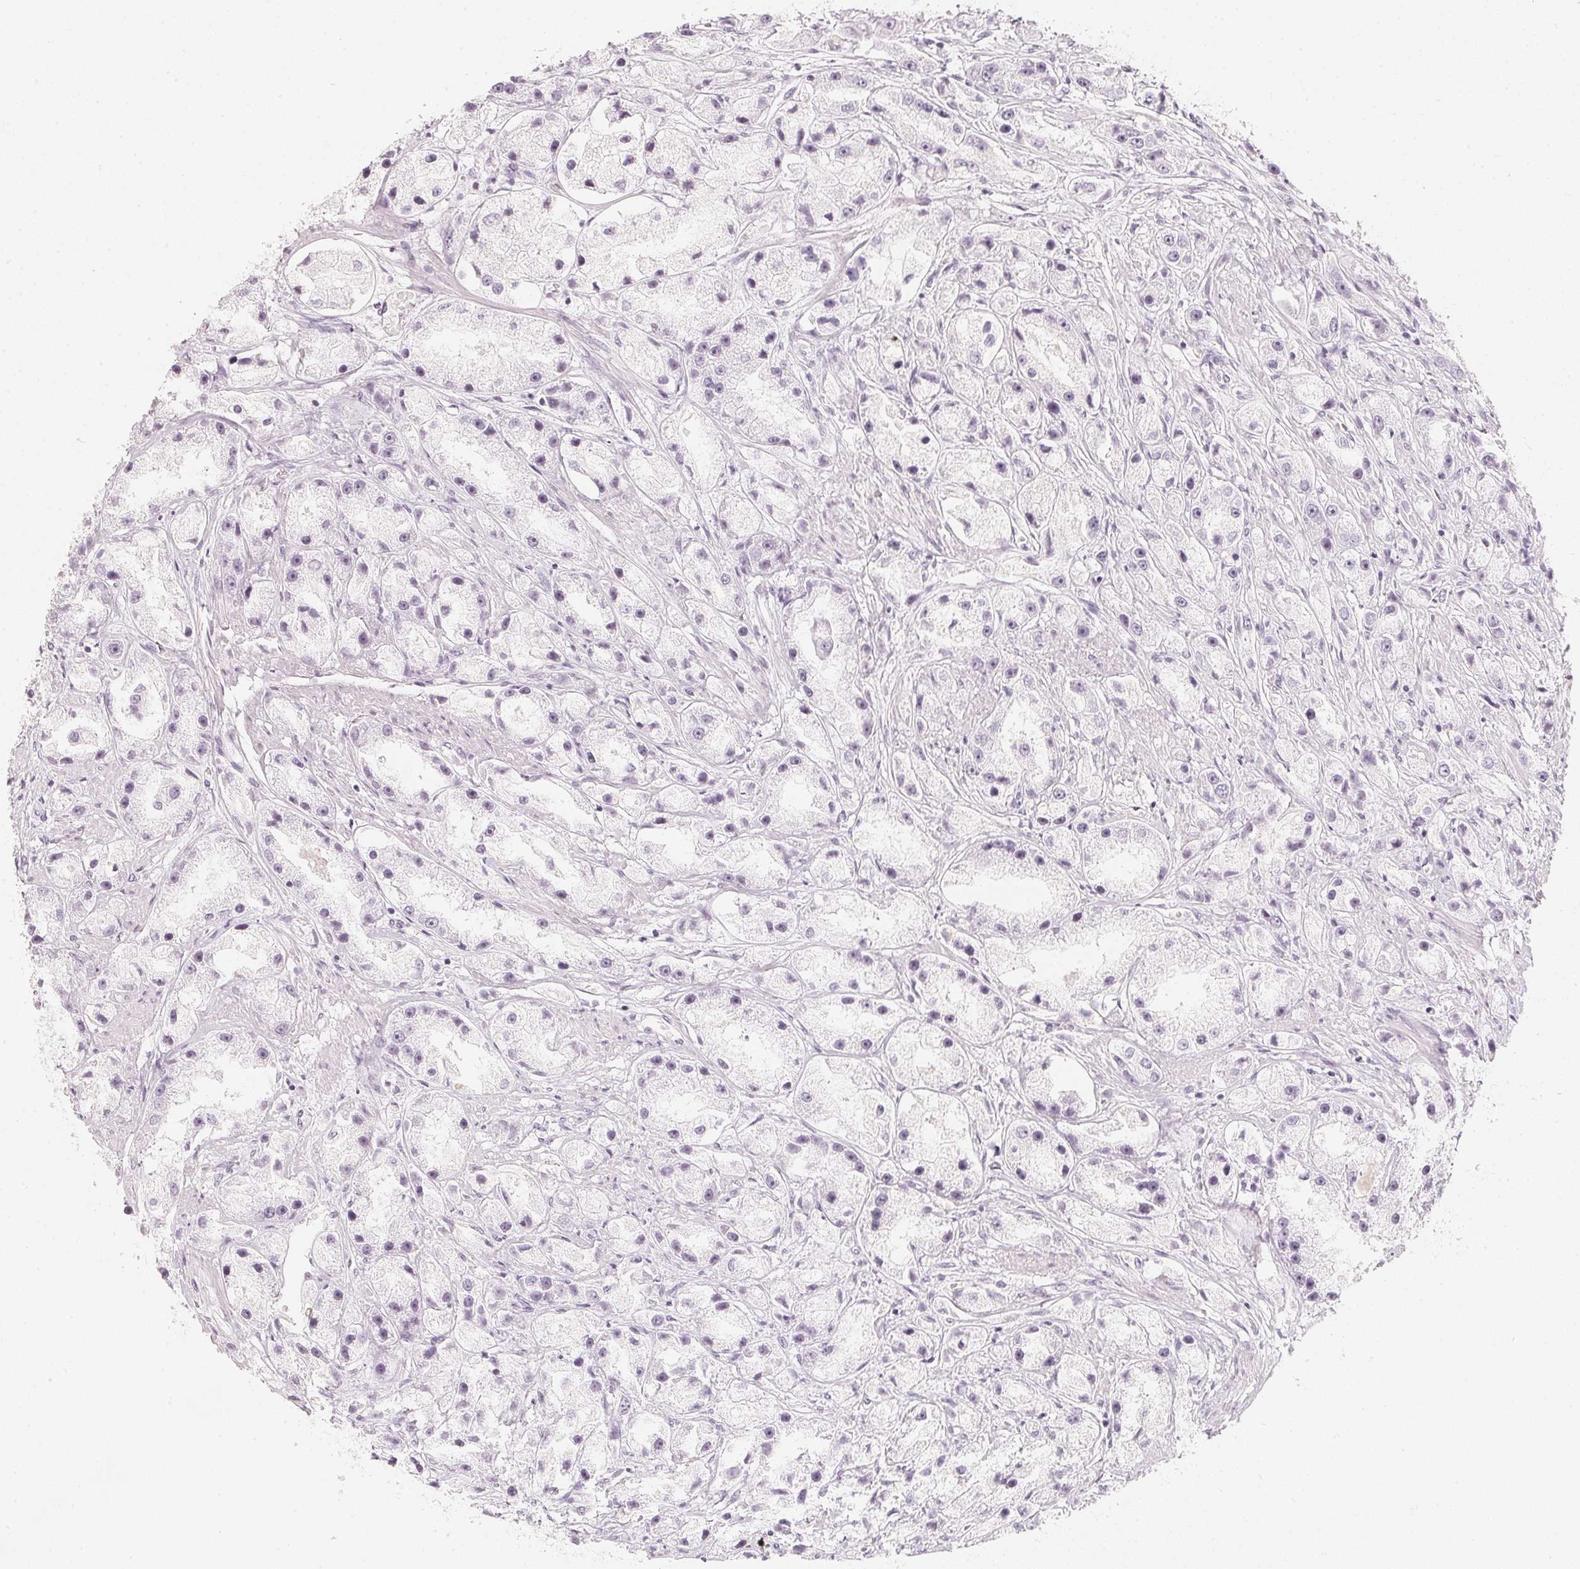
{"staining": {"intensity": "negative", "quantity": "none", "location": "none"}, "tissue": "prostate cancer", "cell_type": "Tumor cells", "image_type": "cancer", "snomed": [{"axis": "morphology", "description": "Adenocarcinoma, High grade"}, {"axis": "topography", "description": "Prostate"}], "caption": "Human prostate cancer (adenocarcinoma (high-grade)) stained for a protein using immunohistochemistry (IHC) reveals no expression in tumor cells.", "gene": "SLC22A8", "patient": {"sex": "male", "age": 67}}